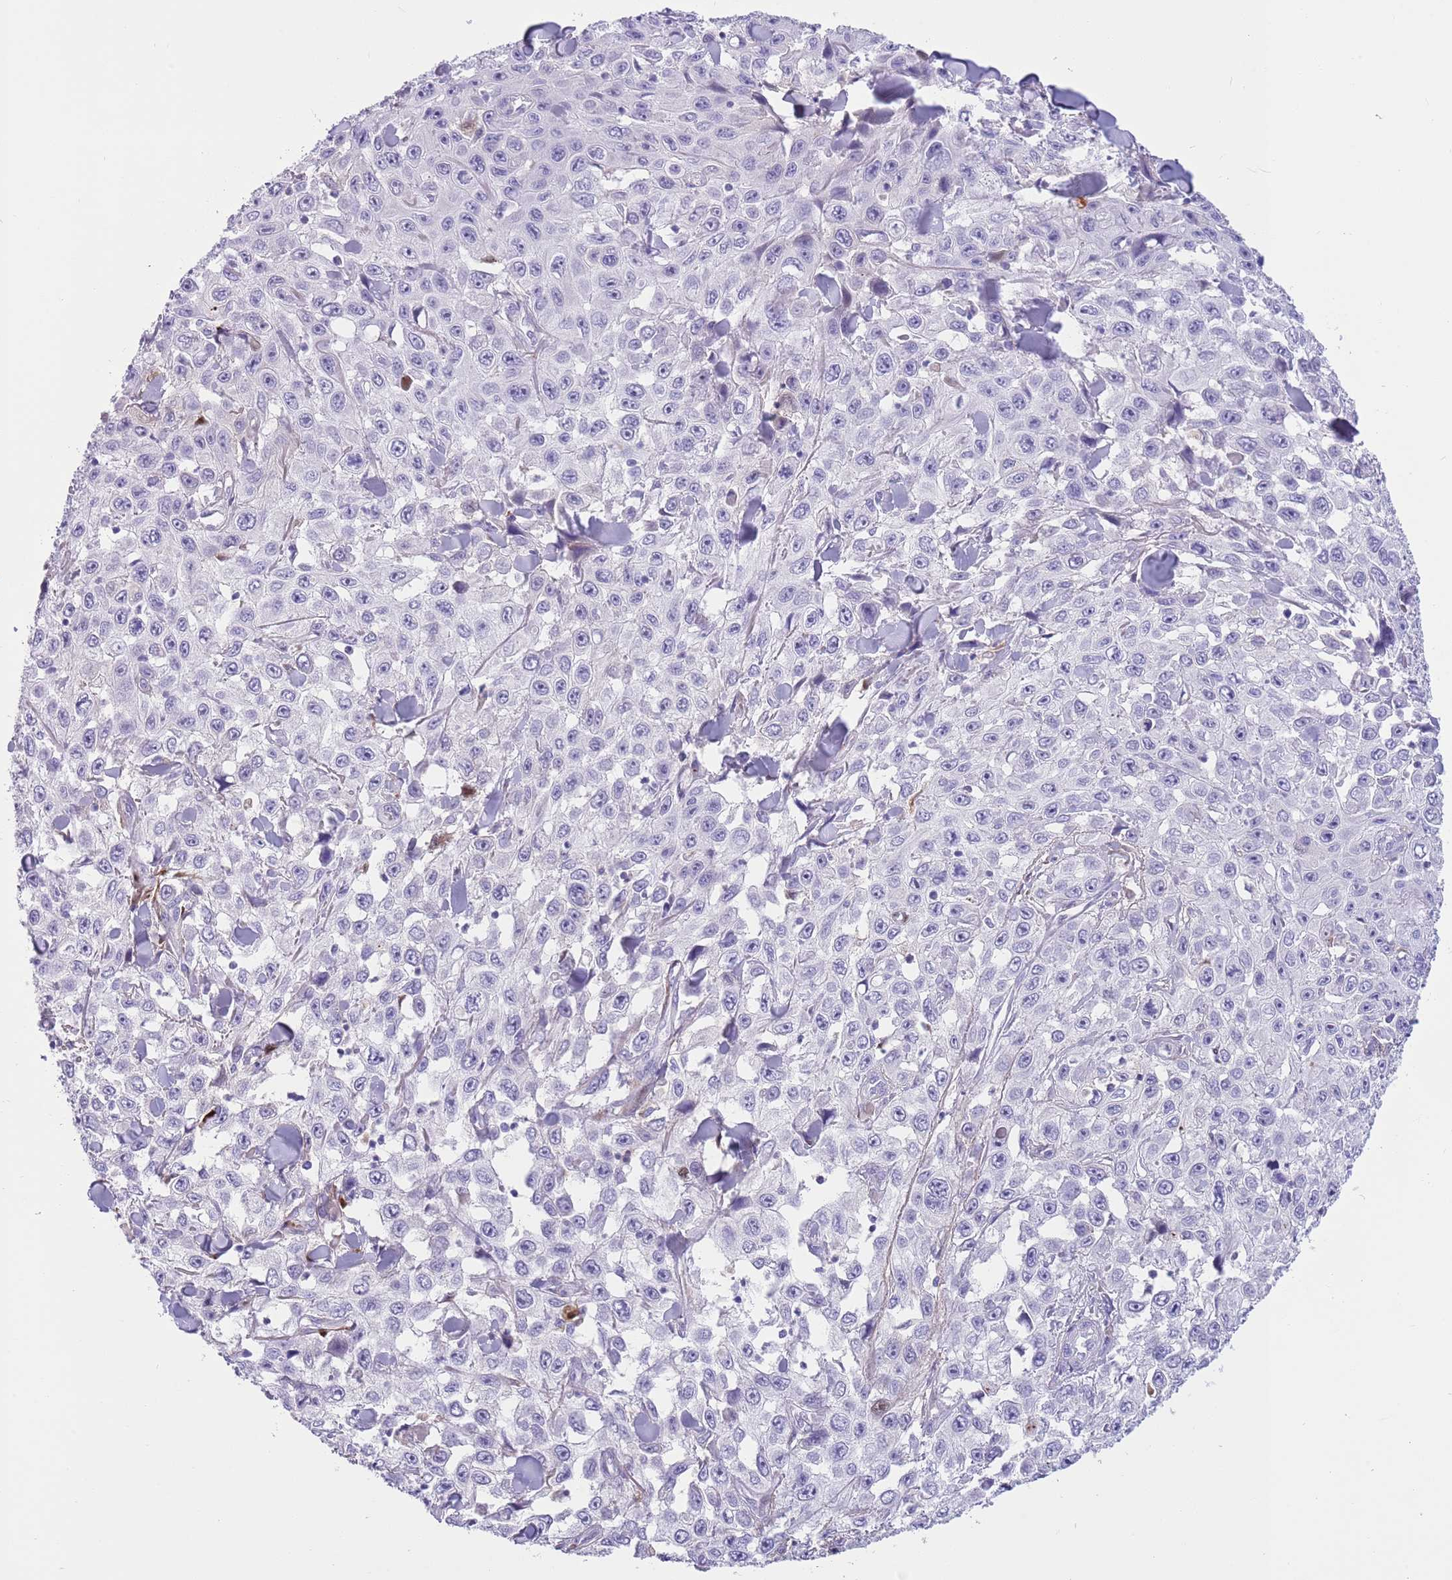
{"staining": {"intensity": "negative", "quantity": "none", "location": "none"}, "tissue": "skin cancer", "cell_type": "Tumor cells", "image_type": "cancer", "snomed": [{"axis": "morphology", "description": "Squamous cell carcinoma, NOS"}, {"axis": "topography", "description": "Skin"}], "caption": "Immunohistochemistry of skin cancer reveals no expression in tumor cells. (IHC, brightfield microscopy, high magnification).", "gene": "LEPROTL1", "patient": {"sex": "male", "age": 82}}